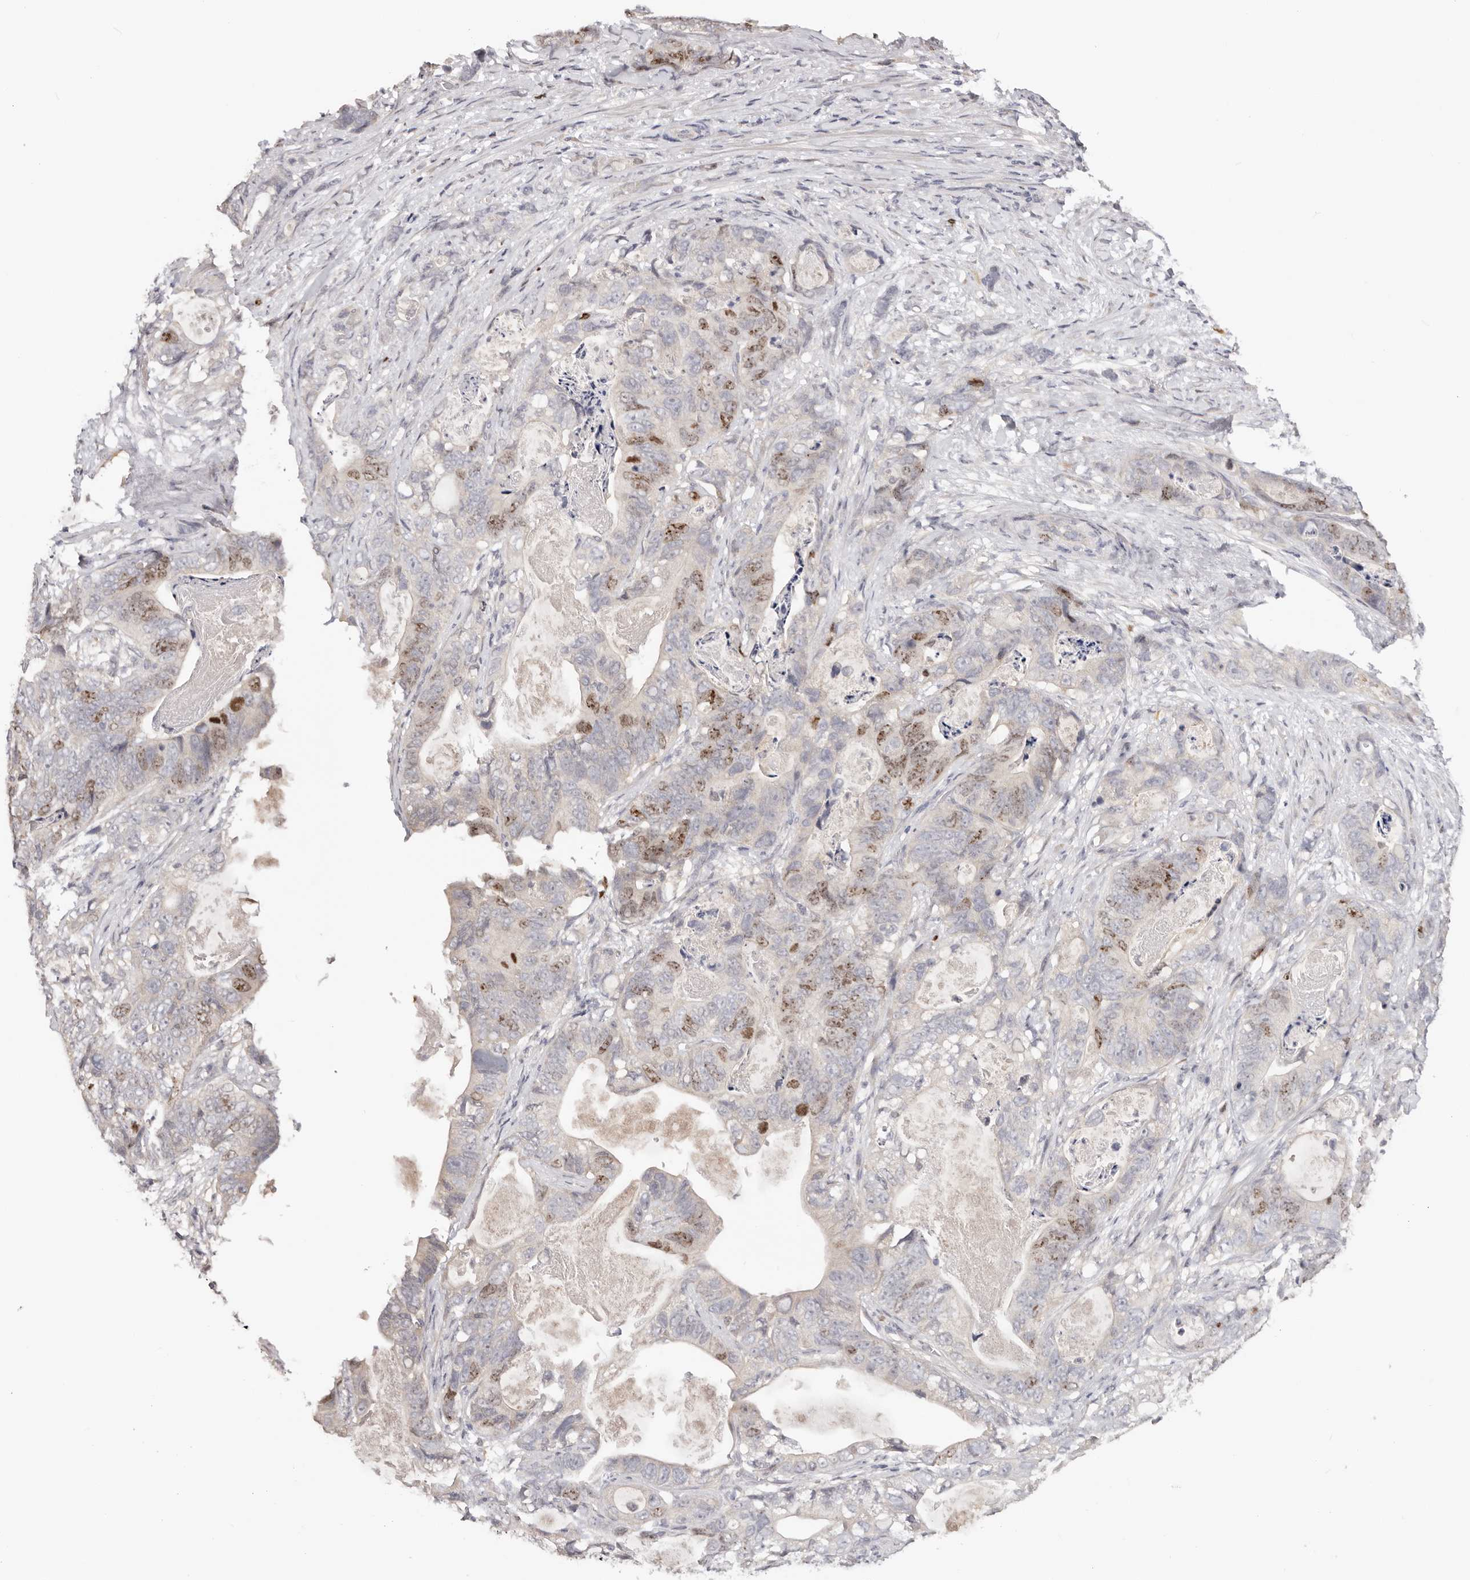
{"staining": {"intensity": "moderate", "quantity": "<25%", "location": "nuclear"}, "tissue": "stomach cancer", "cell_type": "Tumor cells", "image_type": "cancer", "snomed": [{"axis": "morphology", "description": "Normal tissue, NOS"}, {"axis": "morphology", "description": "Adenocarcinoma, NOS"}, {"axis": "topography", "description": "Stomach"}], "caption": "DAB immunohistochemical staining of human stomach cancer (adenocarcinoma) demonstrates moderate nuclear protein expression in about <25% of tumor cells. The staining was performed using DAB (3,3'-diaminobenzidine), with brown indicating positive protein expression. Nuclei are stained blue with hematoxylin.", "gene": "CCDC190", "patient": {"sex": "female", "age": 89}}